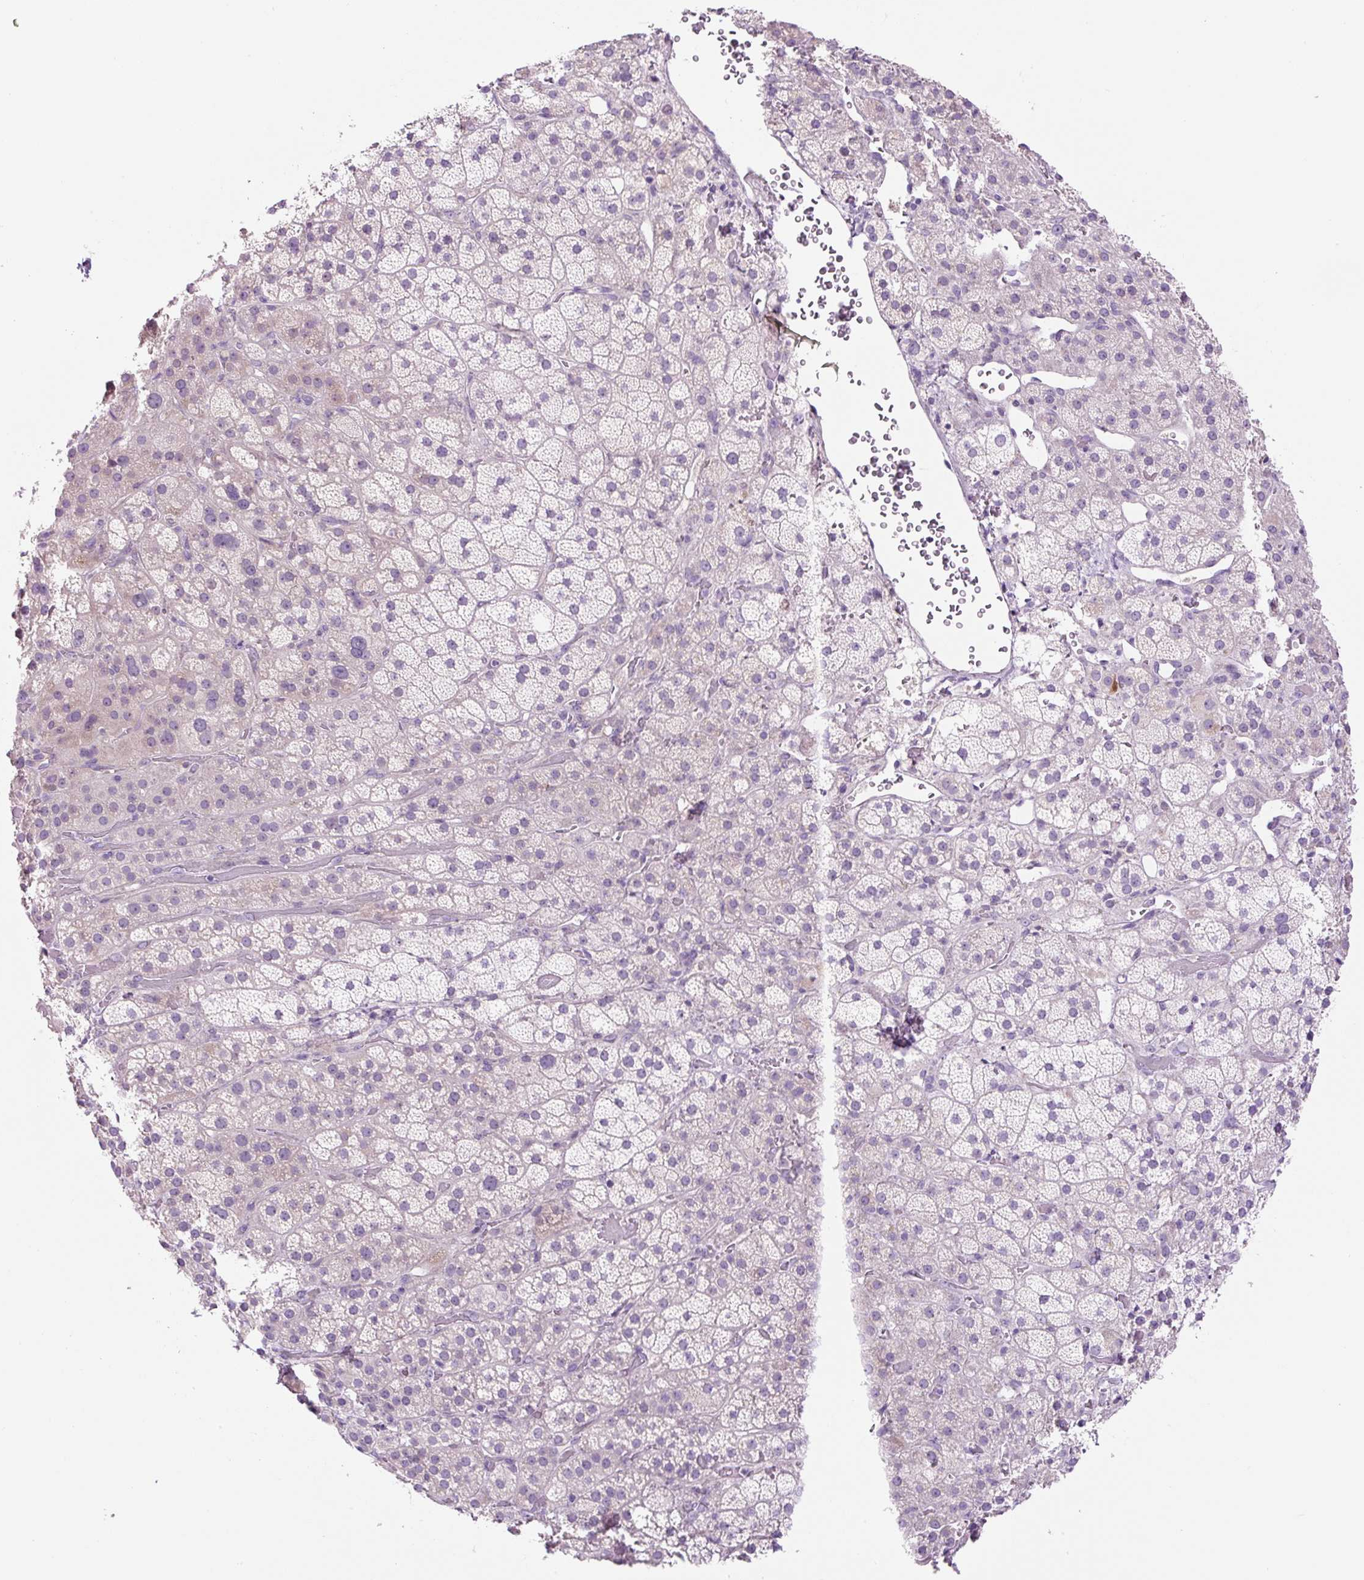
{"staining": {"intensity": "negative", "quantity": "none", "location": "none"}, "tissue": "adrenal gland", "cell_type": "Glandular cells", "image_type": "normal", "snomed": [{"axis": "morphology", "description": "Normal tissue, NOS"}, {"axis": "topography", "description": "Adrenal gland"}], "caption": "An IHC histopathology image of unremarkable adrenal gland is shown. There is no staining in glandular cells of adrenal gland. (DAB (3,3'-diaminobenzidine) immunohistochemistry (IHC) visualized using brightfield microscopy, high magnification).", "gene": "OGDHL", "patient": {"sex": "male", "age": 57}}